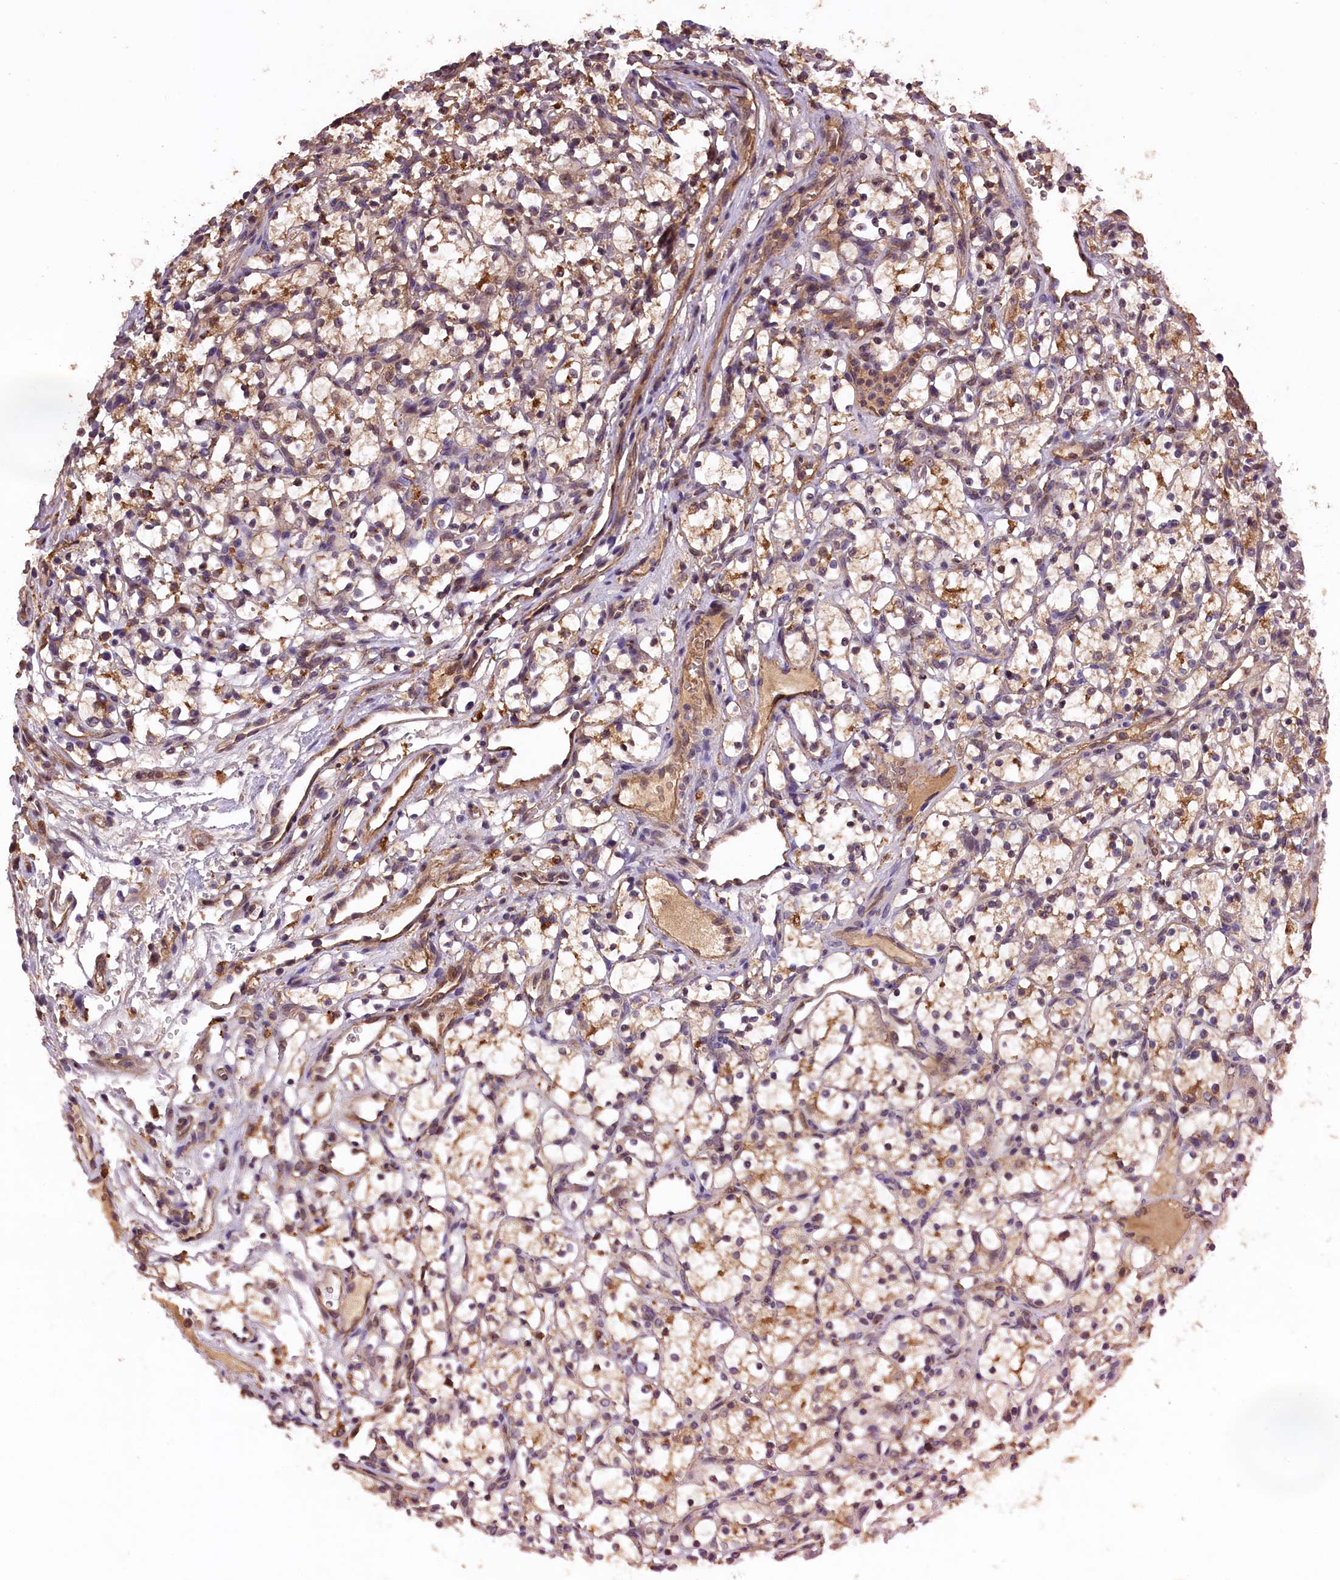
{"staining": {"intensity": "moderate", "quantity": "25%-75%", "location": "cytoplasmic/membranous"}, "tissue": "renal cancer", "cell_type": "Tumor cells", "image_type": "cancer", "snomed": [{"axis": "morphology", "description": "Adenocarcinoma, NOS"}, {"axis": "topography", "description": "Kidney"}], "caption": "Renal adenocarcinoma was stained to show a protein in brown. There is medium levels of moderate cytoplasmic/membranous expression in approximately 25%-75% of tumor cells.", "gene": "PLXNB1", "patient": {"sex": "female", "age": 69}}